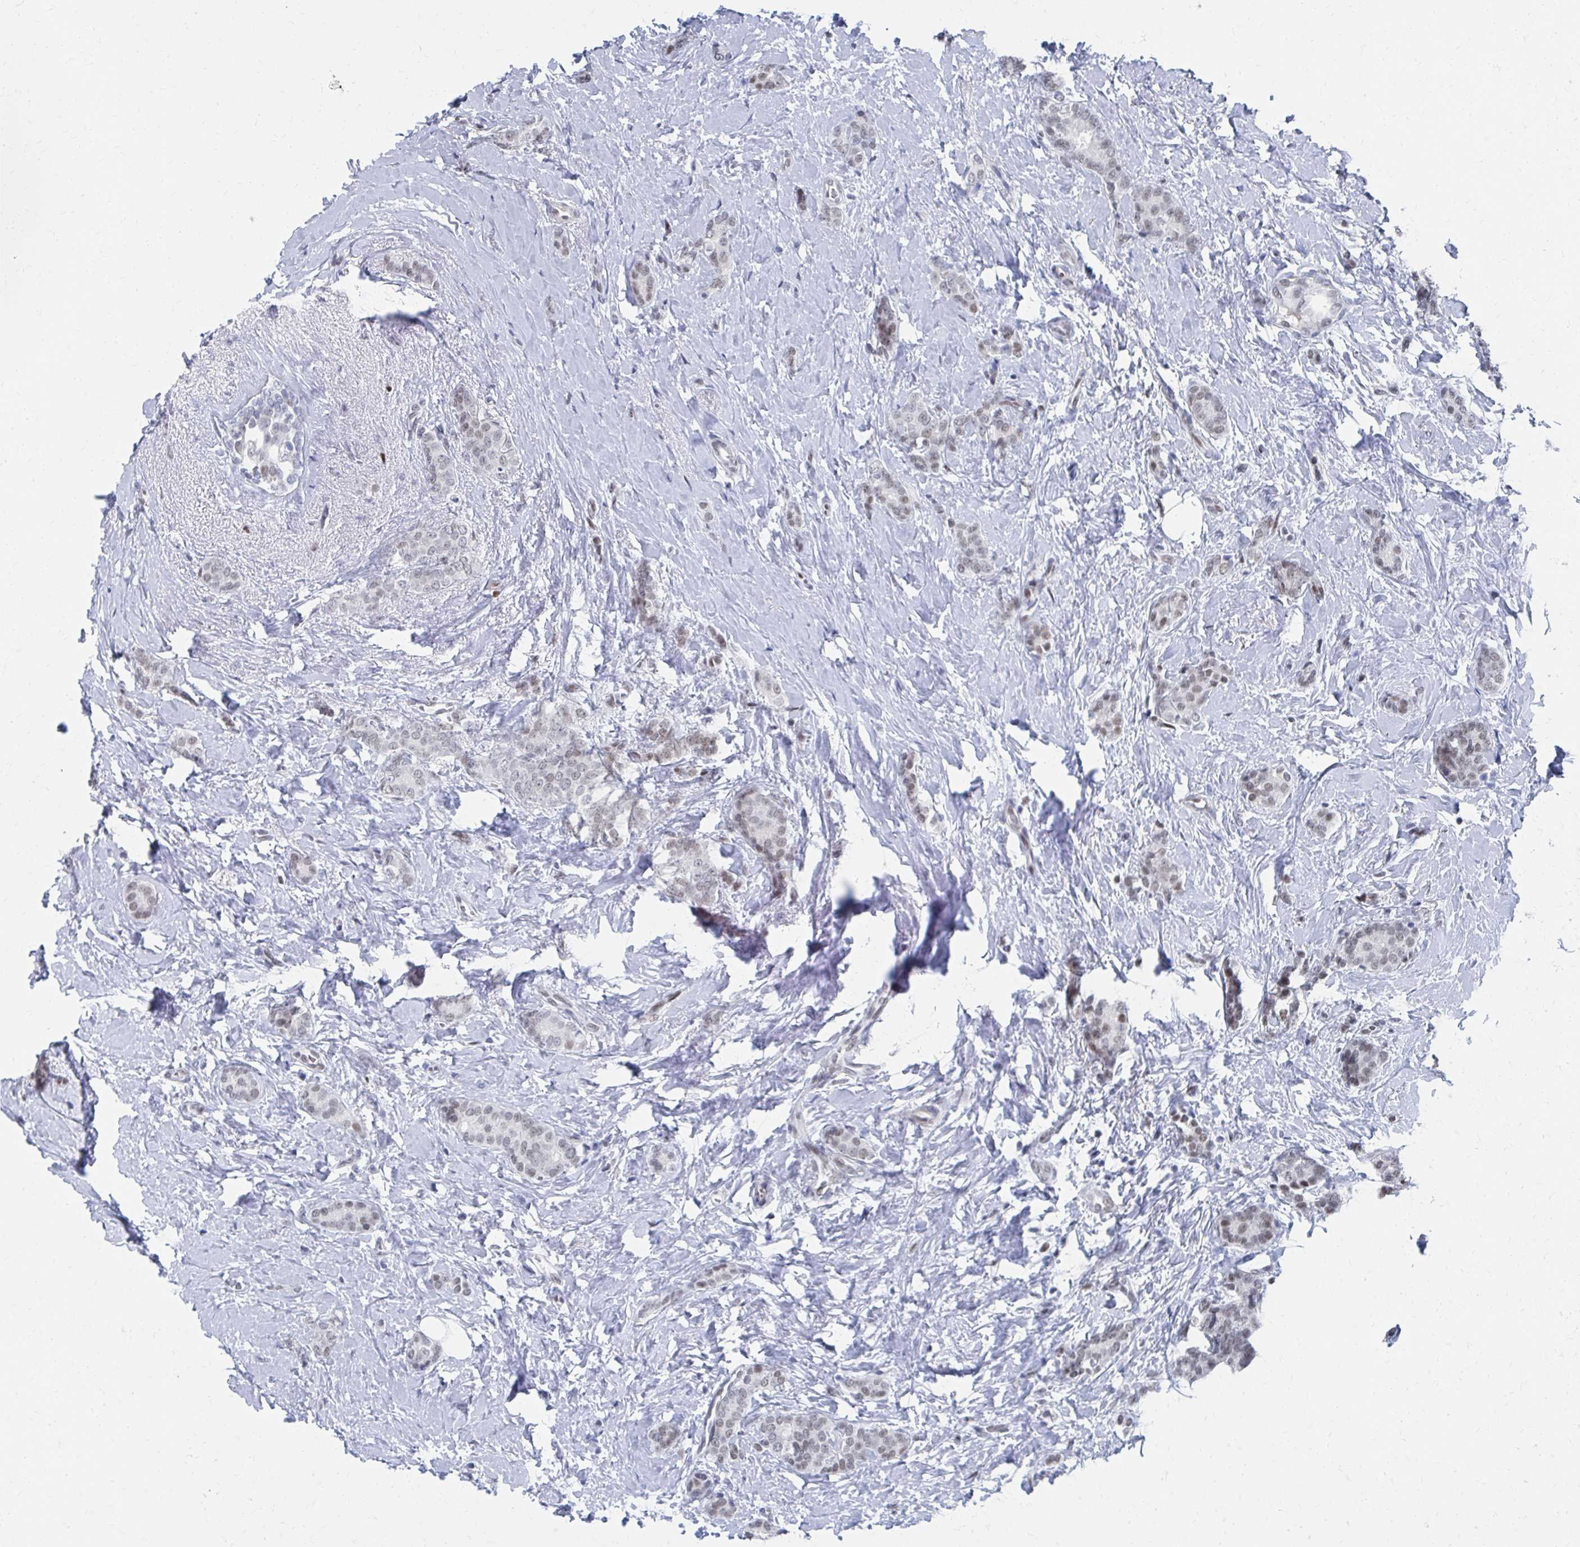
{"staining": {"intensity": "weak", "quantity": ">75%", "location": "nuclear"}, "tissue": "breast cancer", "cell_type": "Tumor cells", "image_type": "cancer", "snomed": [{"axis": "morphology", "description": "Normal tissue, NOS"}, {"axis": "morphology", "description": "Duct carcinoma"}, {"axis": "topography", "description": "Breast"}], "caption": "Breast cancer stained for a protein demonstrates weak nuclear positivity in tumor cells.", "gene": "CDIN1", "patient": {"sex": "female", "age": 77}}